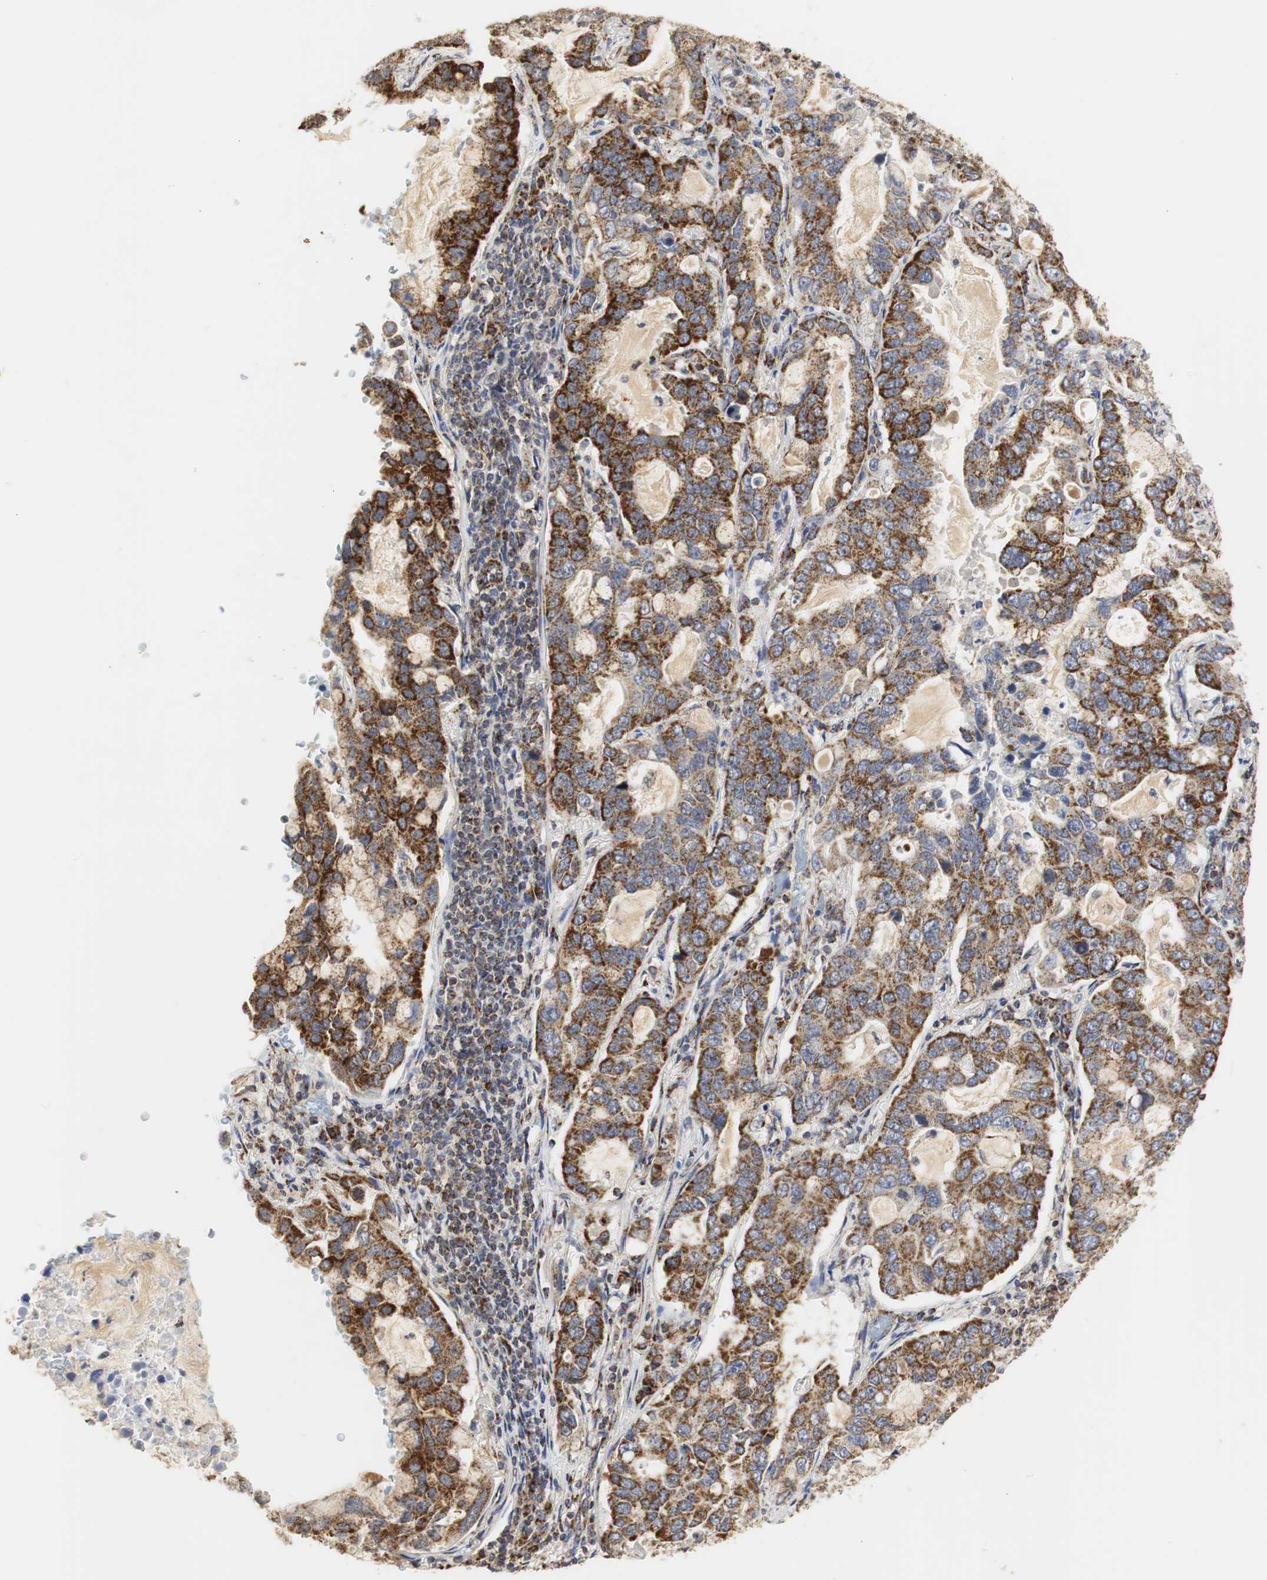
{"staining": {"intensity": "strong", "quantity": ">75%", "location": "cytoplasmic/membranous"}, "tissue": "lung cancer", "cell_type": "Tumor cells", "image_type": "cancer", "snomed": [{"axis": "morphology", "description": "Adenocarcinoma, NOS"}, {"axis": "topography", "description": "Lung"}], "caption": "Immunohistochemistry (IHC) of lung cancer exhibits high levels of strong cytoplasmic/membranous positivity in approximately >75% of tumor cells.", "gene": "HSD17B10", "patient": {"sex": "male", "age": 64}}